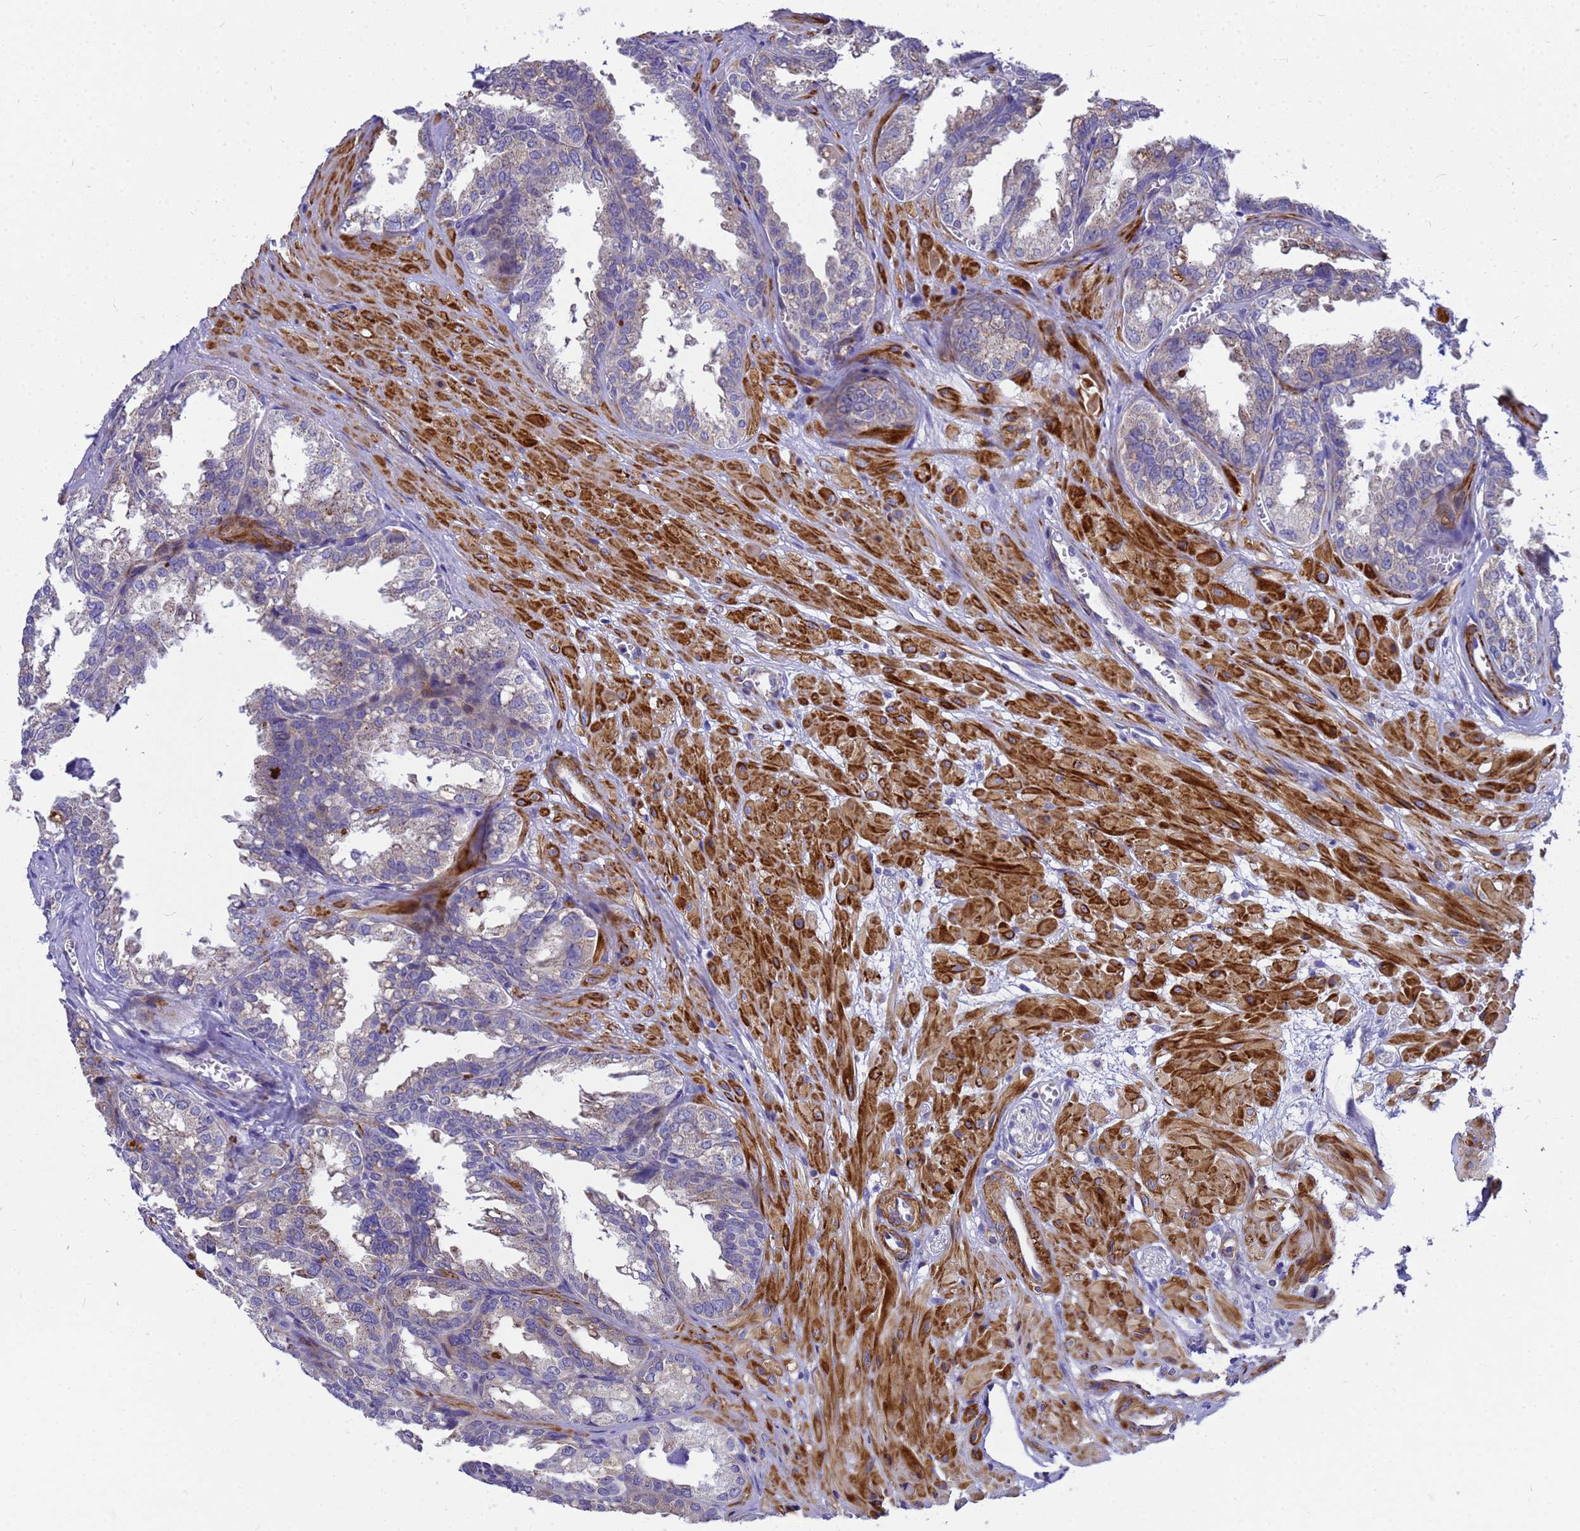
{"staining": {"intensity": "negative", "quantity": "none", "location": "none"}, "tissue": "seminal vesicle", "cell_type": "Glandular cells", "image_type": "normal", "snomed": [{"axis": "morphology", "description": "Normal tissue, NOS"}, {"axis": "topography", "description": "Prostate"}, {"axis": "topography", "description": "Seminal veicle"}], "caption": "The micrograph demonstrates no staining of glandular cells in normal seminal vesicle. (IHC, brightfield microscopy, high magnification).", "gene": "POP7", "patient": {"sex": "male", "age": 51}}